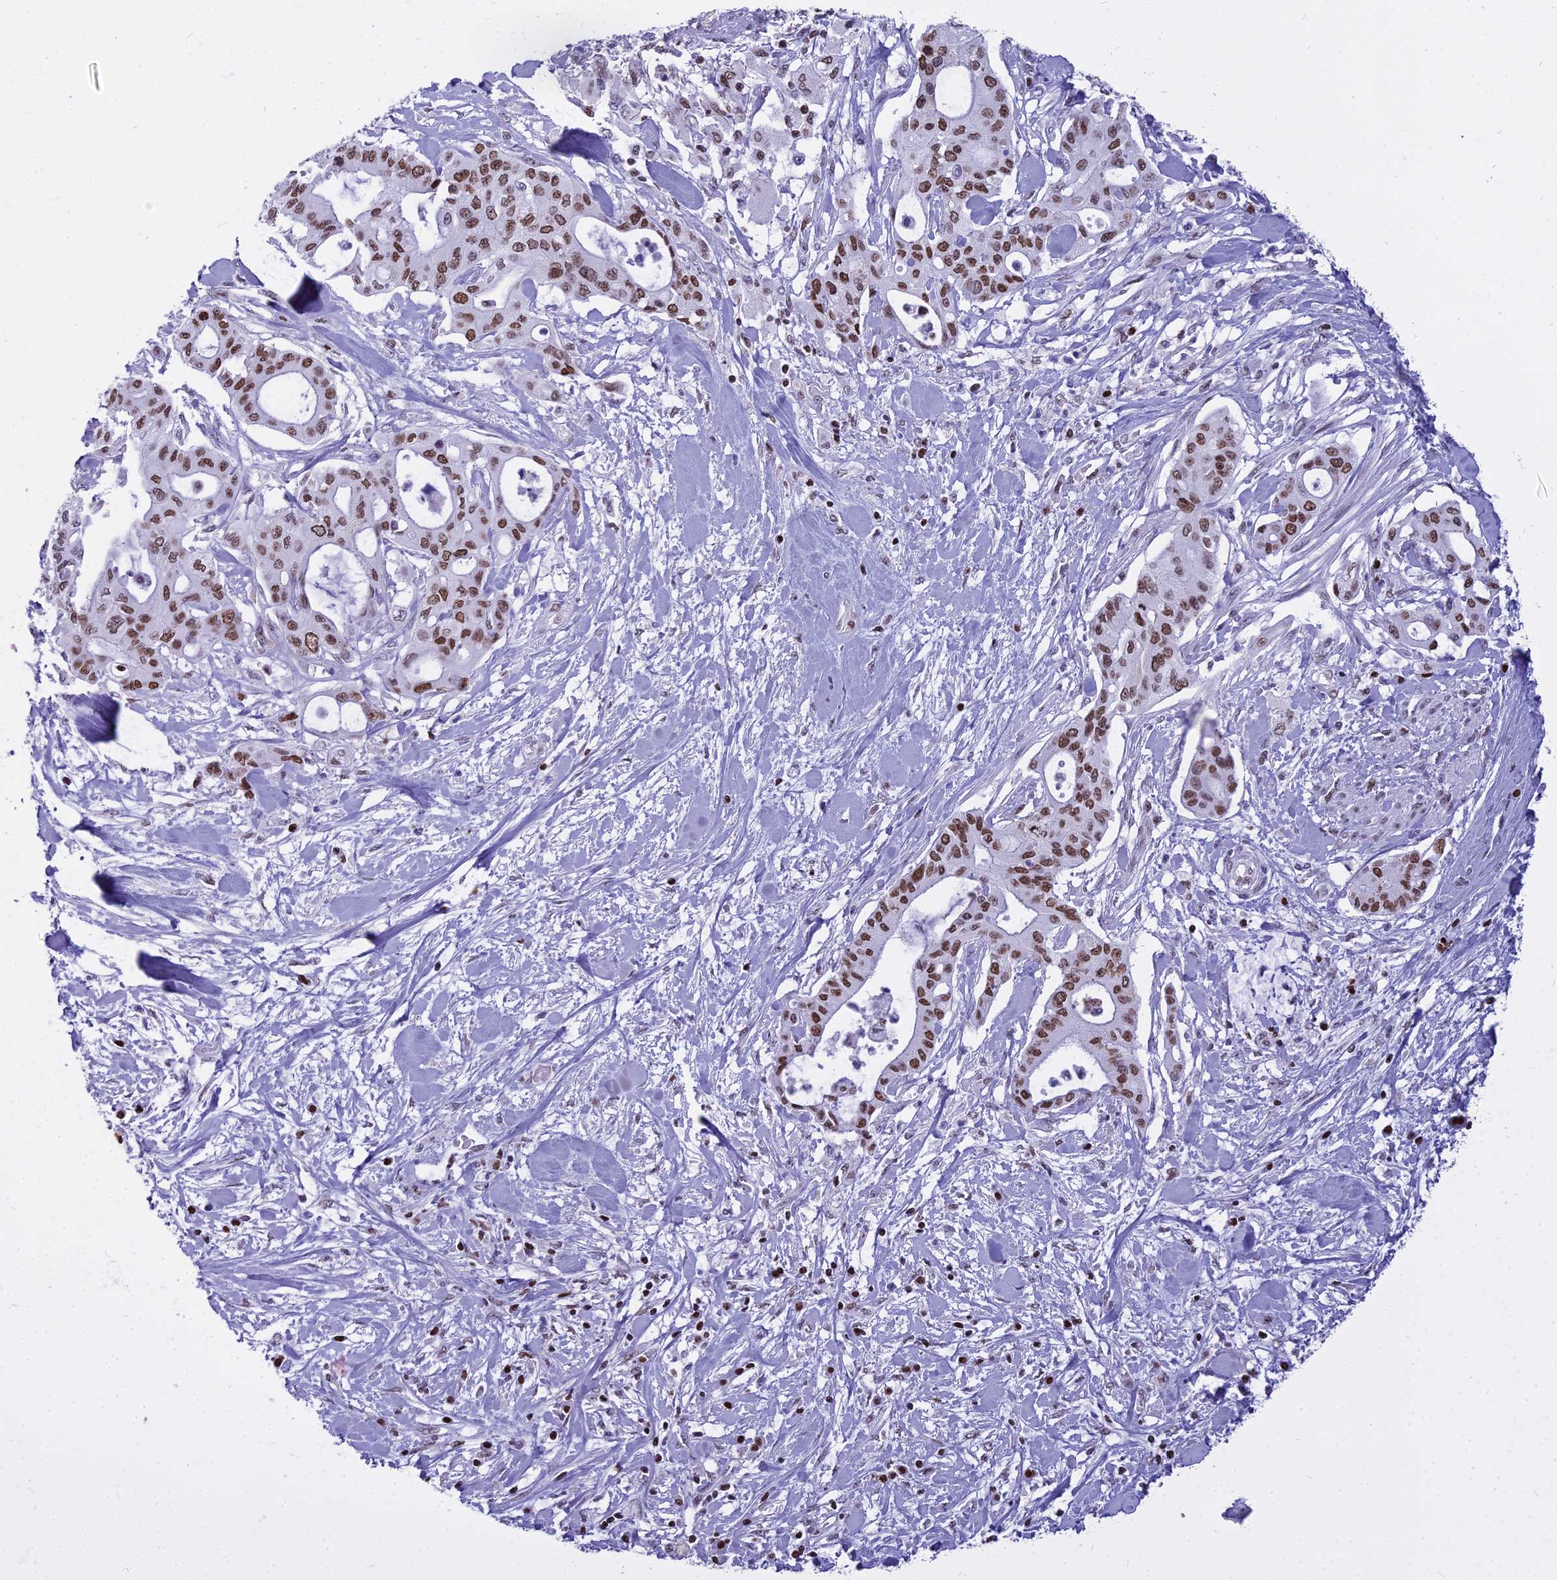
{"staining": {"intensity": "moderate", "quantity": ">75%", "location": "nuclear"}, "tissue": "pancreatic cancer", "cell_type": "Tumor cells", "image_type": "cancer", "snomed": [{"axis": "morphology", "description": "Adenocarcinoma, NOS"}, {"axis": "topography", "description": "Pancreas"}], "caption": "Approximately >75% of tumor cells in pancreatic cancer (adenocarcinoma) reveal moderate nuclear protein staining as visualized by brown immunohistochemical staining.", "gene": "PARP1", "patient": {"sex": "male", "age": 46}}